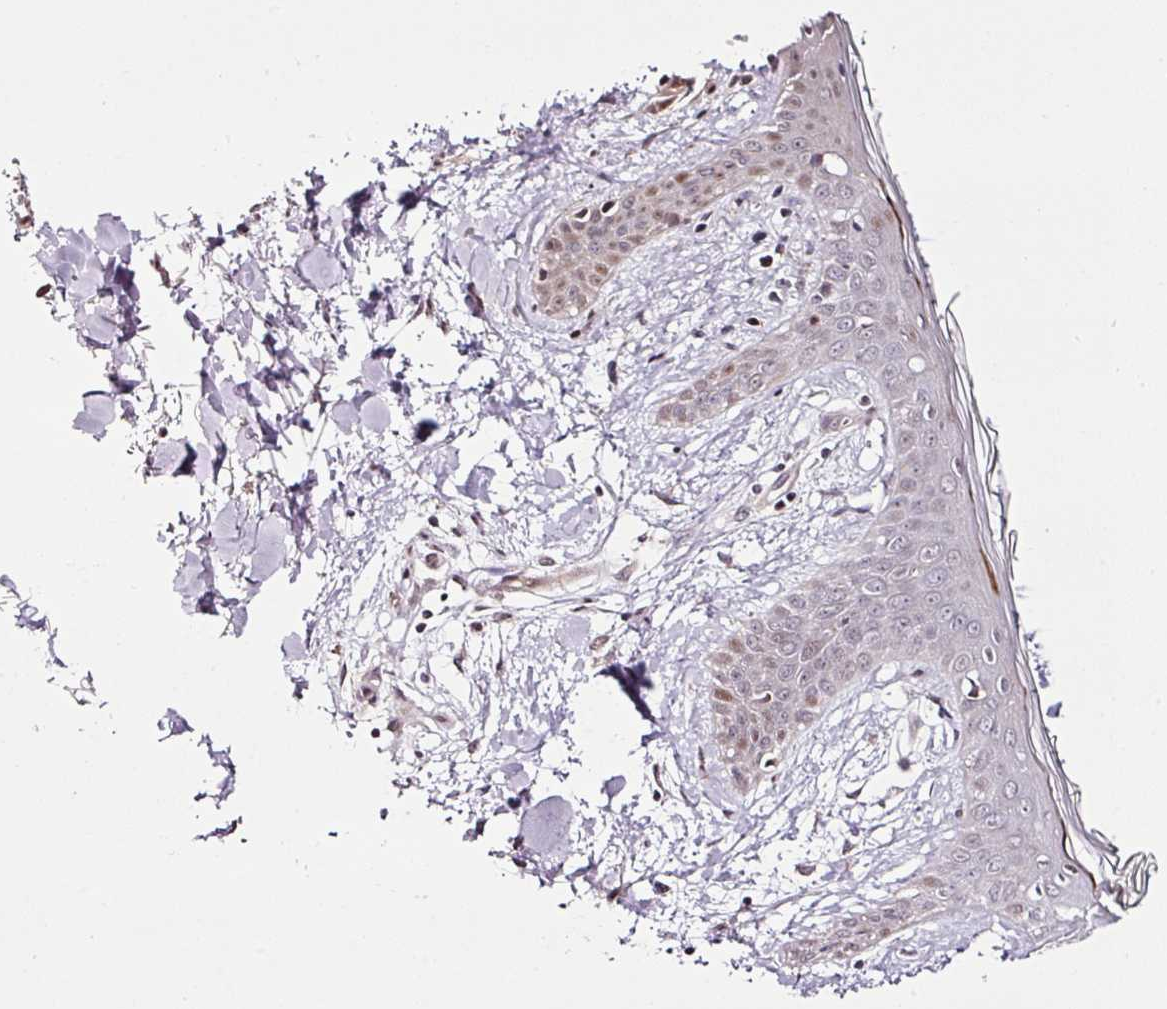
{"staining": {"intensity": "weak", "quantity": ">75%", "location": "nuclear"}, "tissue": "skin", "cell_type": "Fibroblasts", "image_type": "normal", "snomed": [{"axis": "morphology", "description": "Normal tissue, NOS"}, {"axis": "topography", "description": "Skin"}], "caption": "A low amount of weak nuclear staining is present in about >75% of fibroblasts in unremarkable skin. The protein of interest is shown in brown color, while the nuclei are stained blue.", "gene": "COPRS", "patient": {"sex": "female", "age": 34}}